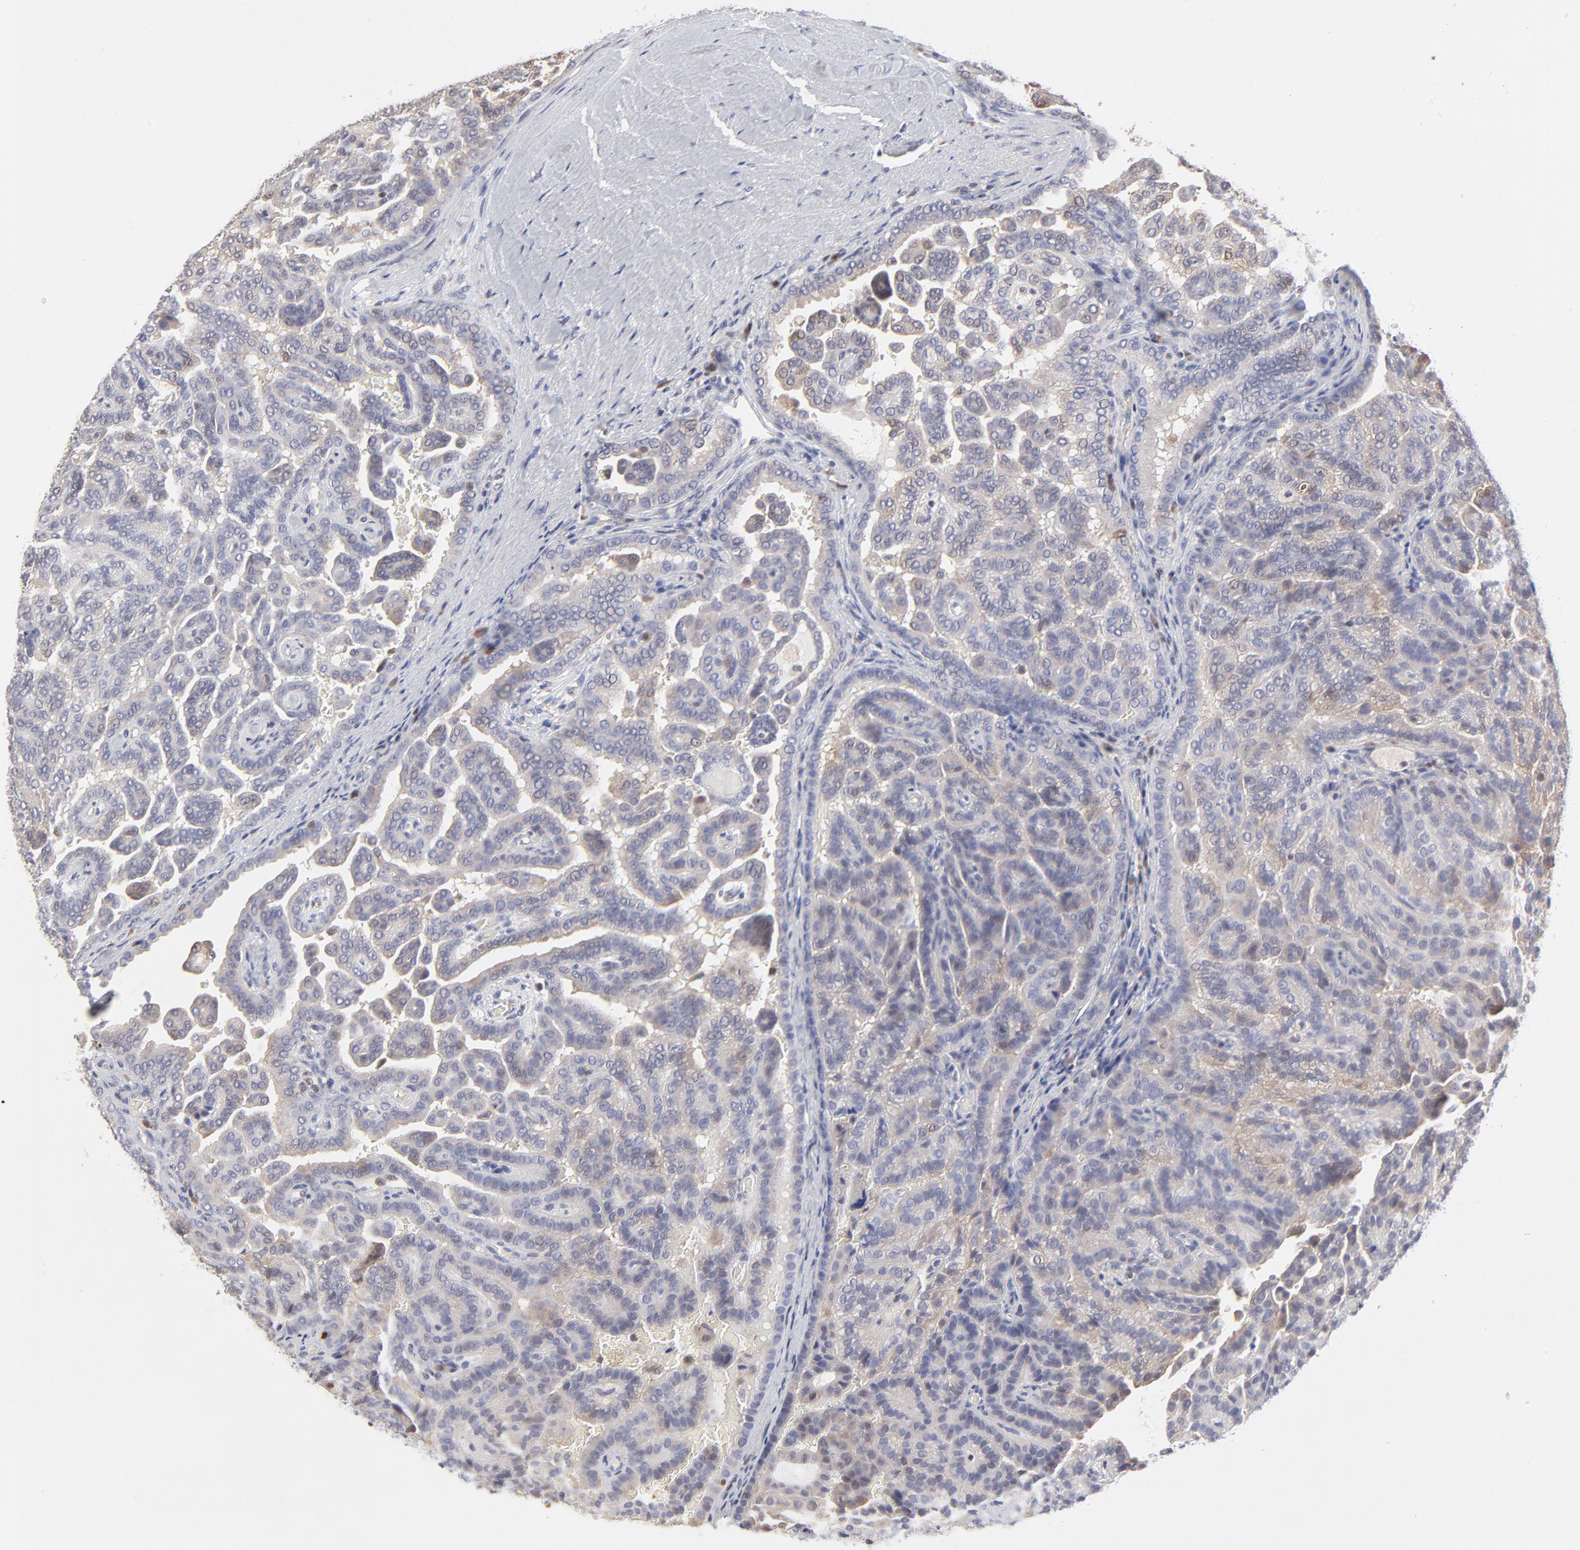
{"staining": {"intensity": "negative", "quantity": "none", "location": "none"}, "tissue": "renal cancer", "cell_type": "Tumor cells", "image_type": "cancer", "snomed": [{"axis": "morphology", "description": "Adenocarcinoma, NOS"}, {"axis": "topography", "description": "Kidney"}], "caption": "A micrograph of human renal cancer is negative for staining in tumor cells.", "gene": "CASP3", "patient": {"sex": "male", "age": 61}}